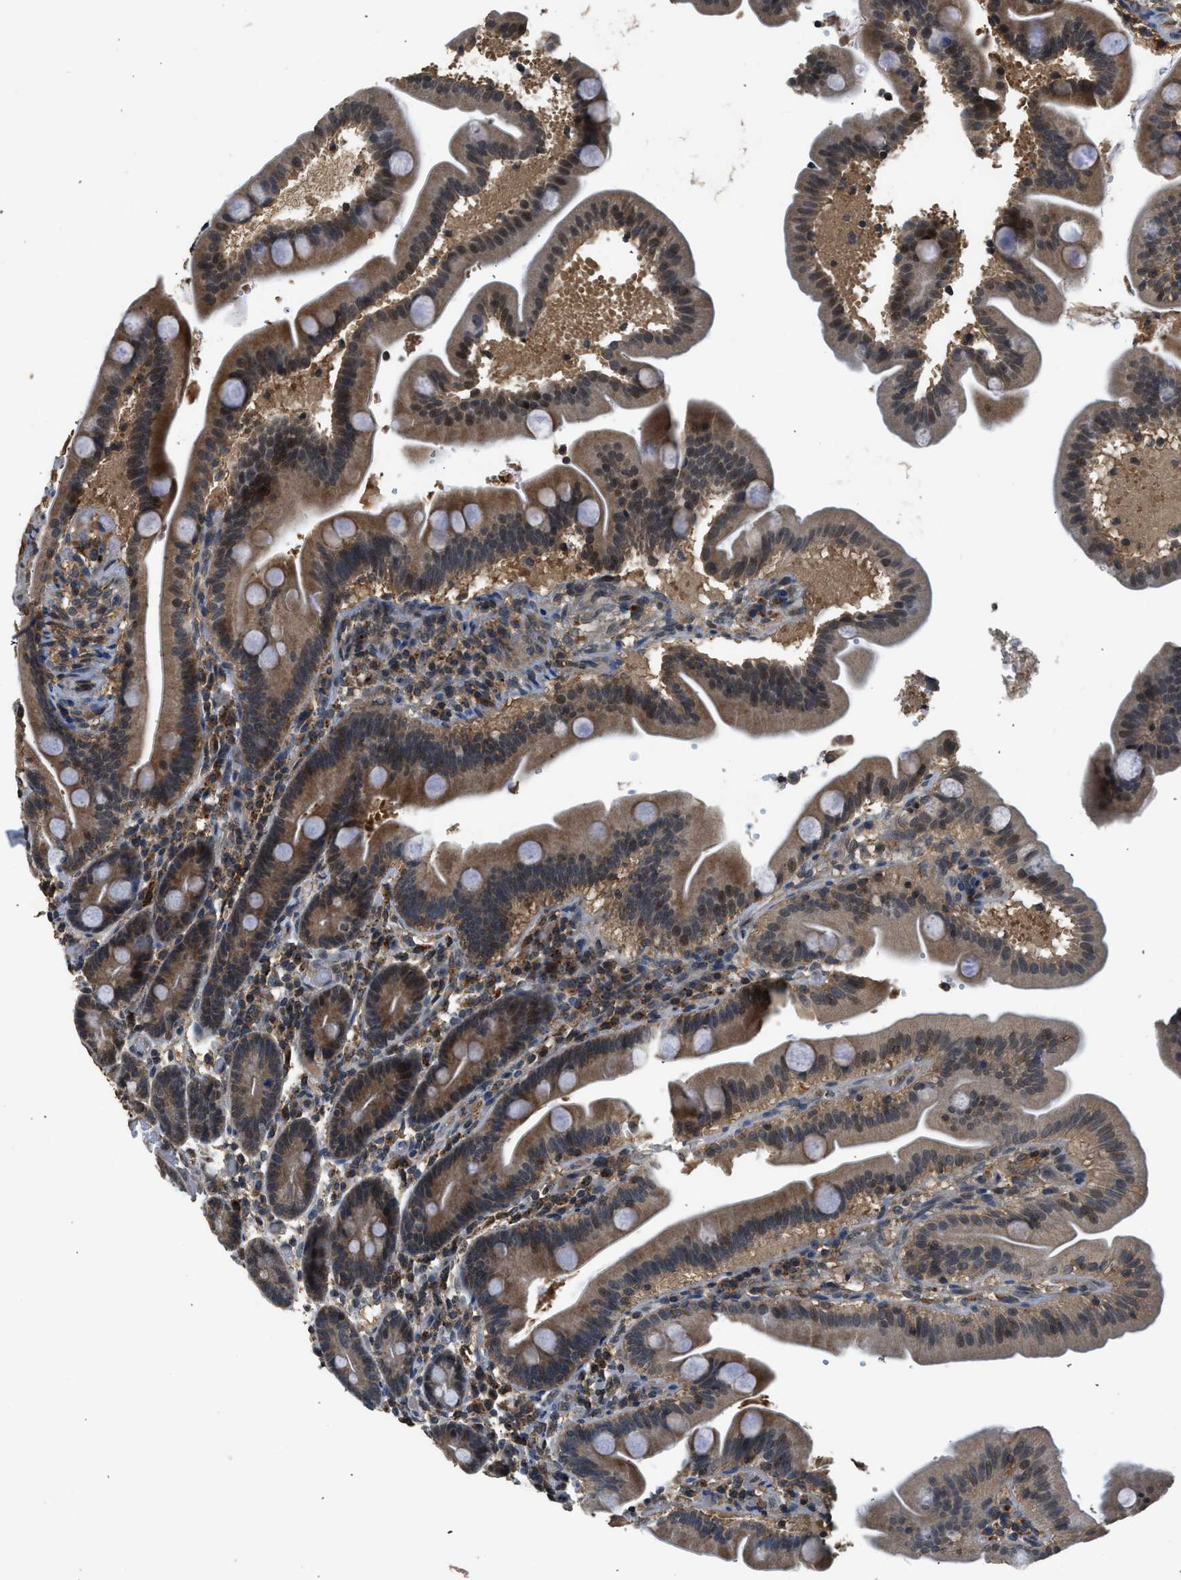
{"staining": {"intensity": "moderate", "quantity": "25%-75%", "location": "cytoplasmic/membranous,nuclear"}, "tissue": "duodenum", "cell_type": "Glandular cells", "image_type": "normal", "snomed": [{"axis": "morphology", "description": "Normal tissue, NOS"}, {"axis": "topography", "description": "Duodenum"}], "caption": "A brown stain shows moderate cytoplasmic/membranous,nuclear expression of a protein in glandular cells of unremarkable duodenum. (DAB (3,3'-diaminobenzidine) IHC with brightfield microscopy, high magnification).", "gene": "SLC15A4", "patient": {"sex": "male", "age": 54}}